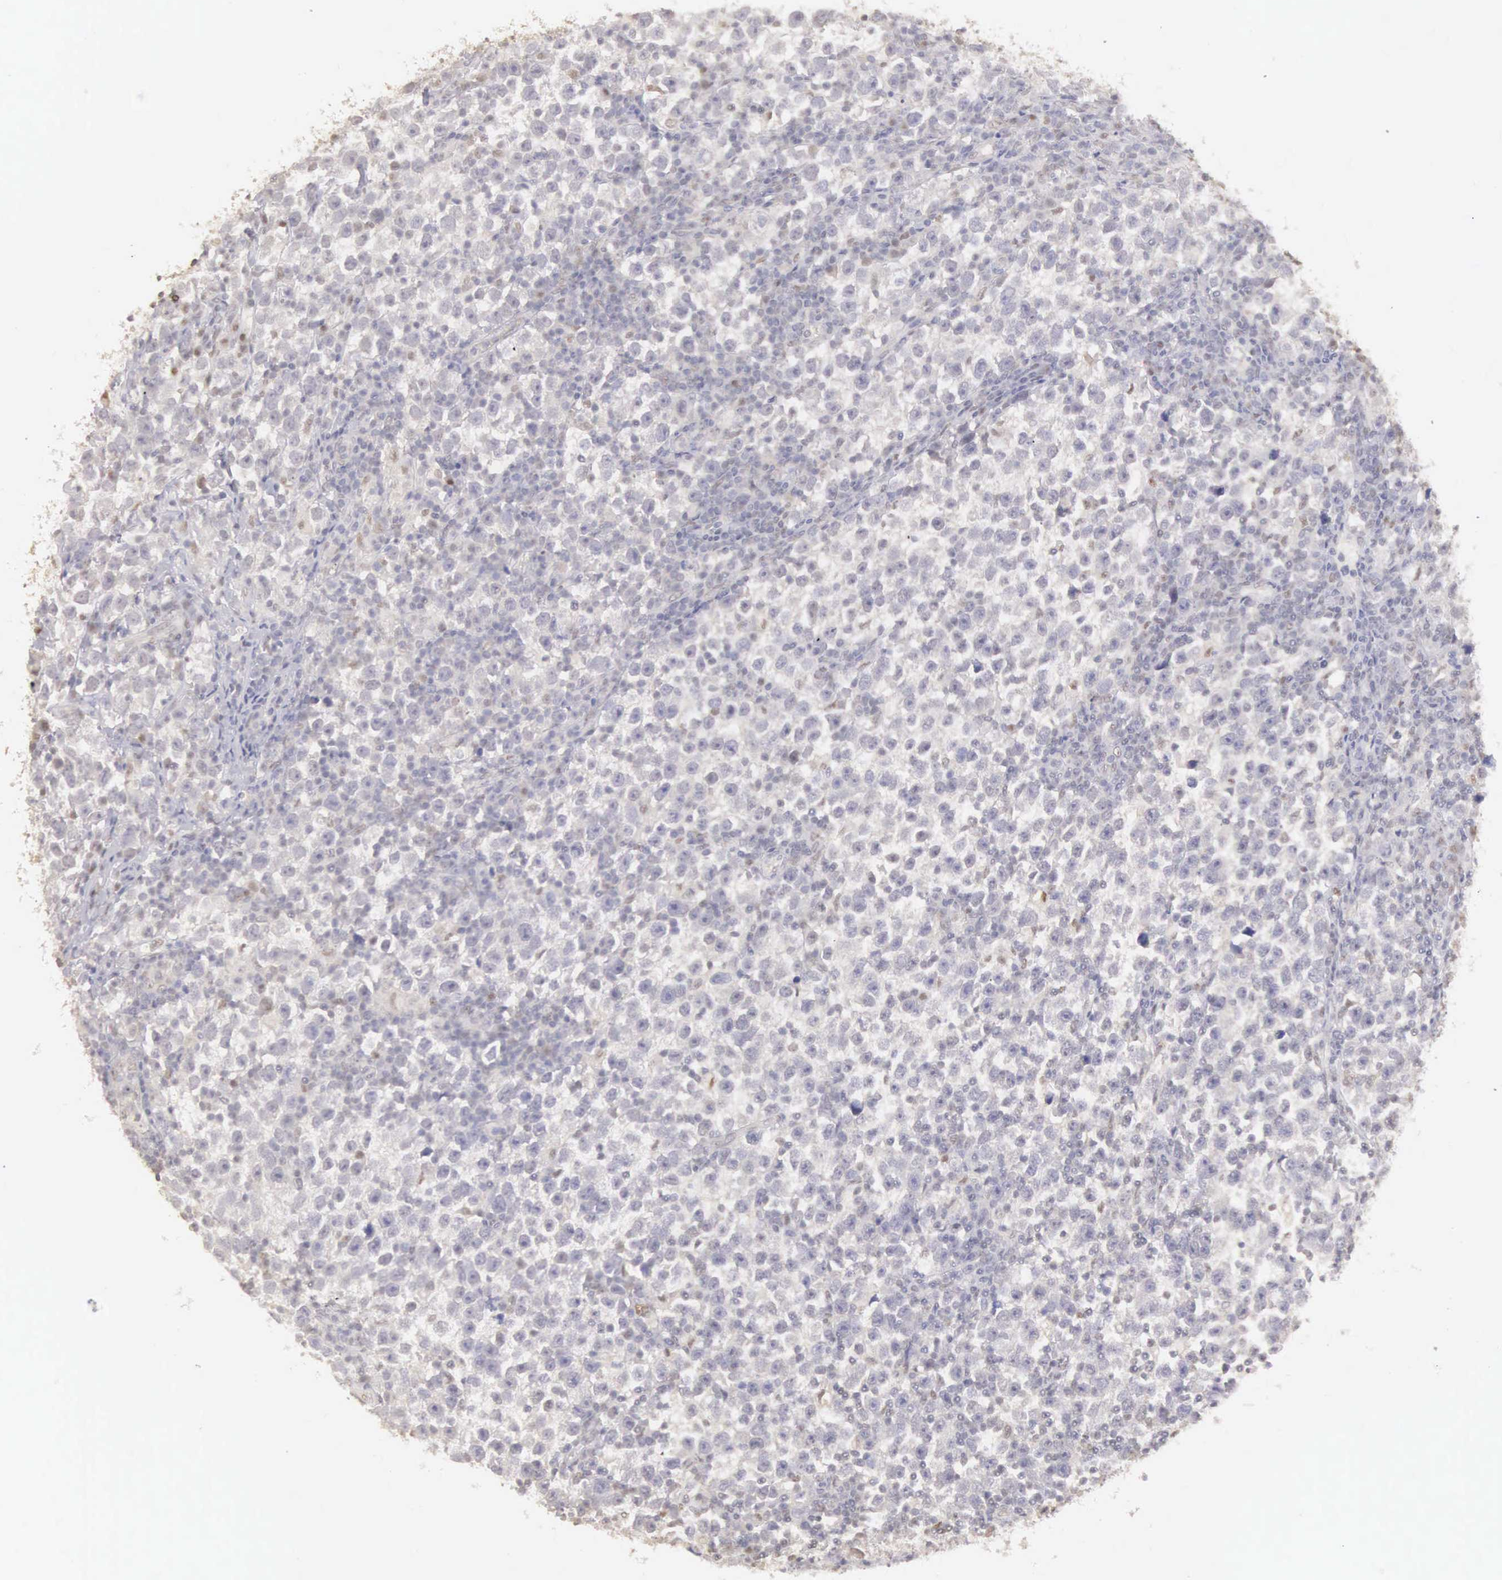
{"staining": {"intensity": "negative", "quantity": "none", "location": "none"}, "tissue": "testis cancer", "cell_type": "Tumor cells", "image_type": "cancer", "snomed": [{"axis": "morphology", "description": "Seminoma, NOS"}, {"axis": "topography", "description": "Testis"}], "caption": "The image displays no staining of tumor cells in testis cancer (seminoma).", "gene": "UBA1", "patient": {"sex": "male", "age": 43}}